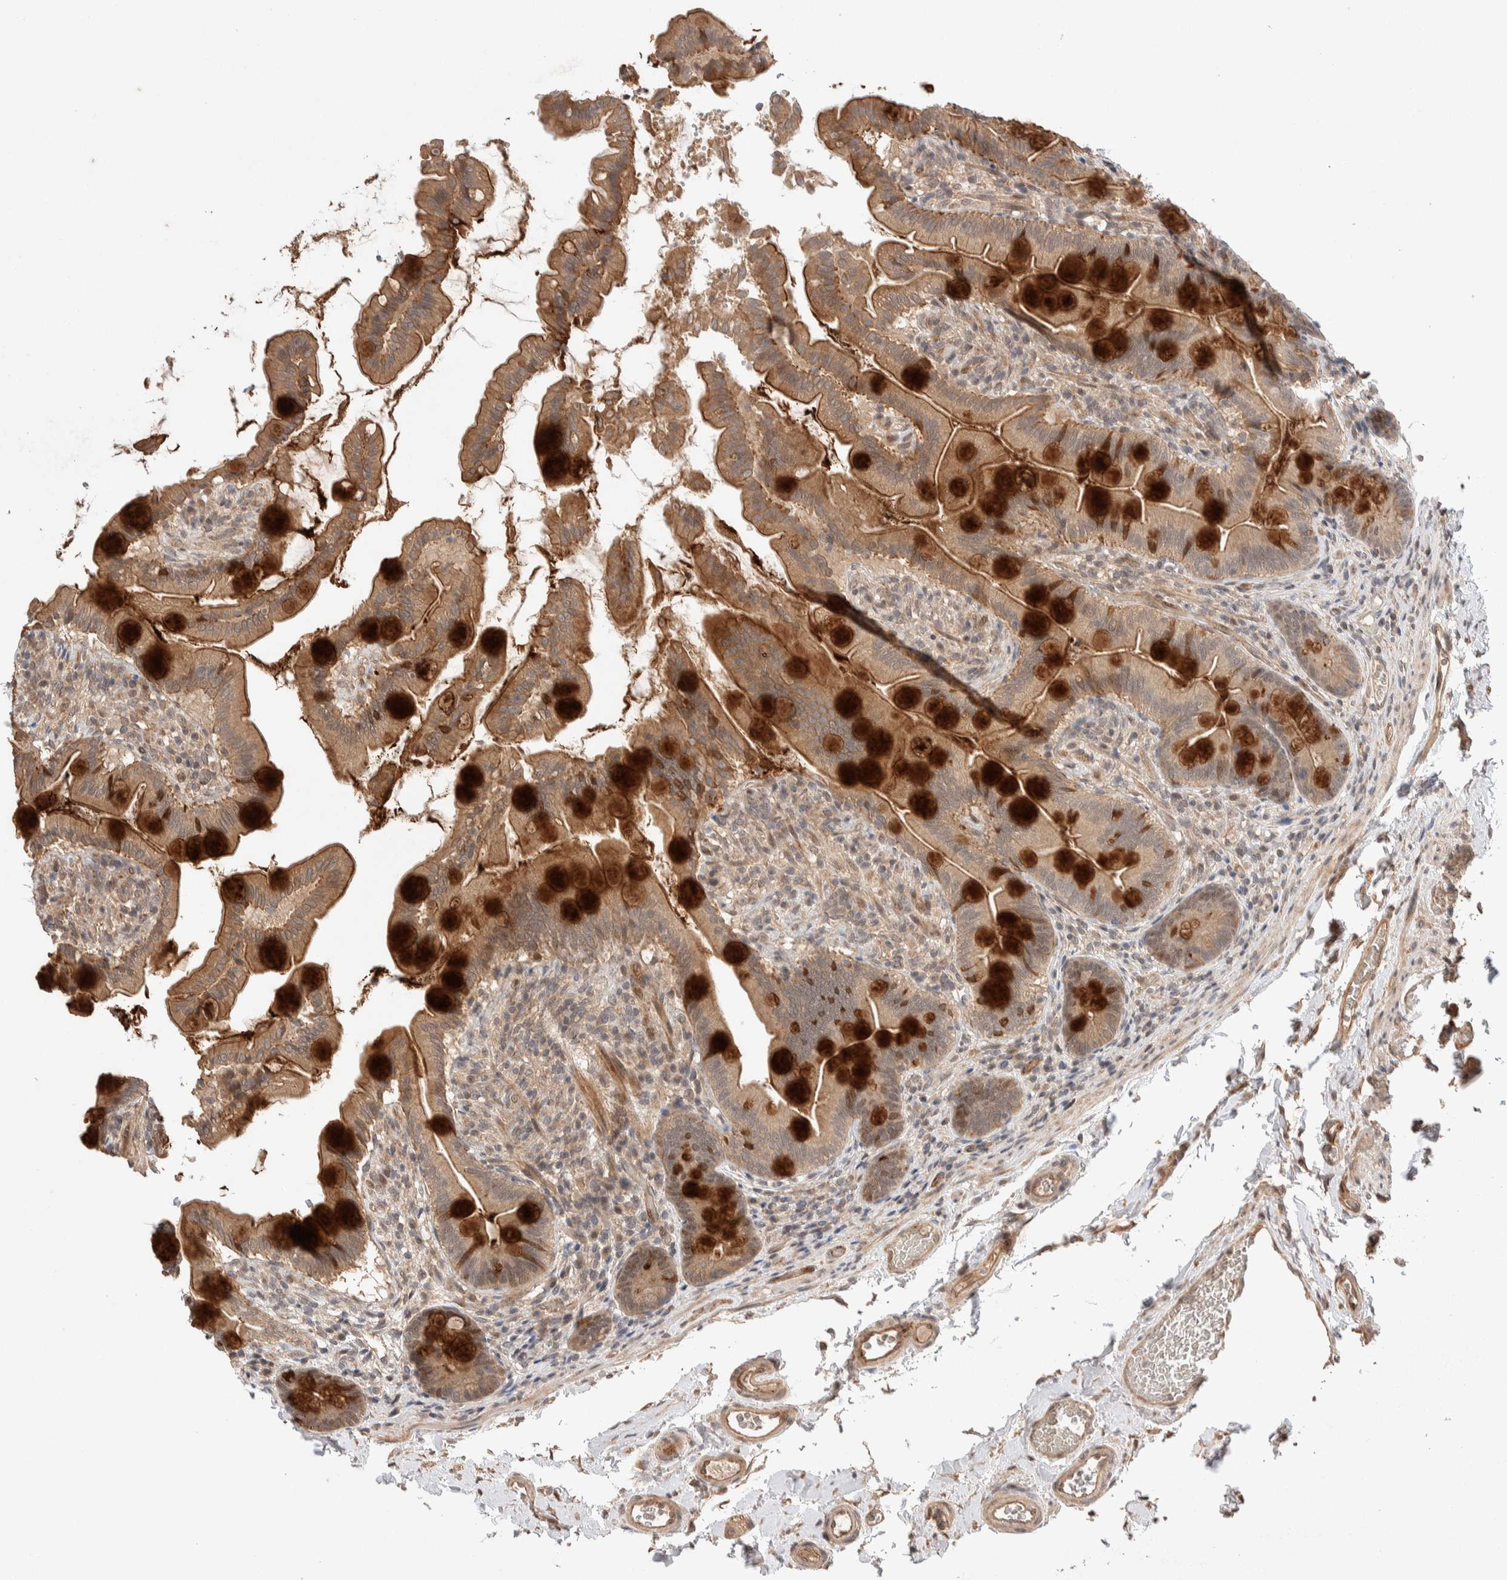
{"staining": {"intensity": "weak", "quantity": "25%-75%", "location": "cytoplasmic/membranous"}, "tissue": "small intestine", "cell_type": "Glandular cells", "image_type": "normal", "snomed": [{"axis": "morphology", "description": "Normal tissue, NOS"}, {"axis": "topography", "description": "Small intestine"}], "caption": "This image displays immunohistochemistry staining of normal small intestine, with low weak cytoplasmic/membranous staining in approximately 25%-75% of glandular cells.", "gene": "PRDM15", "patient": {"sex": "female", "age": 56}}